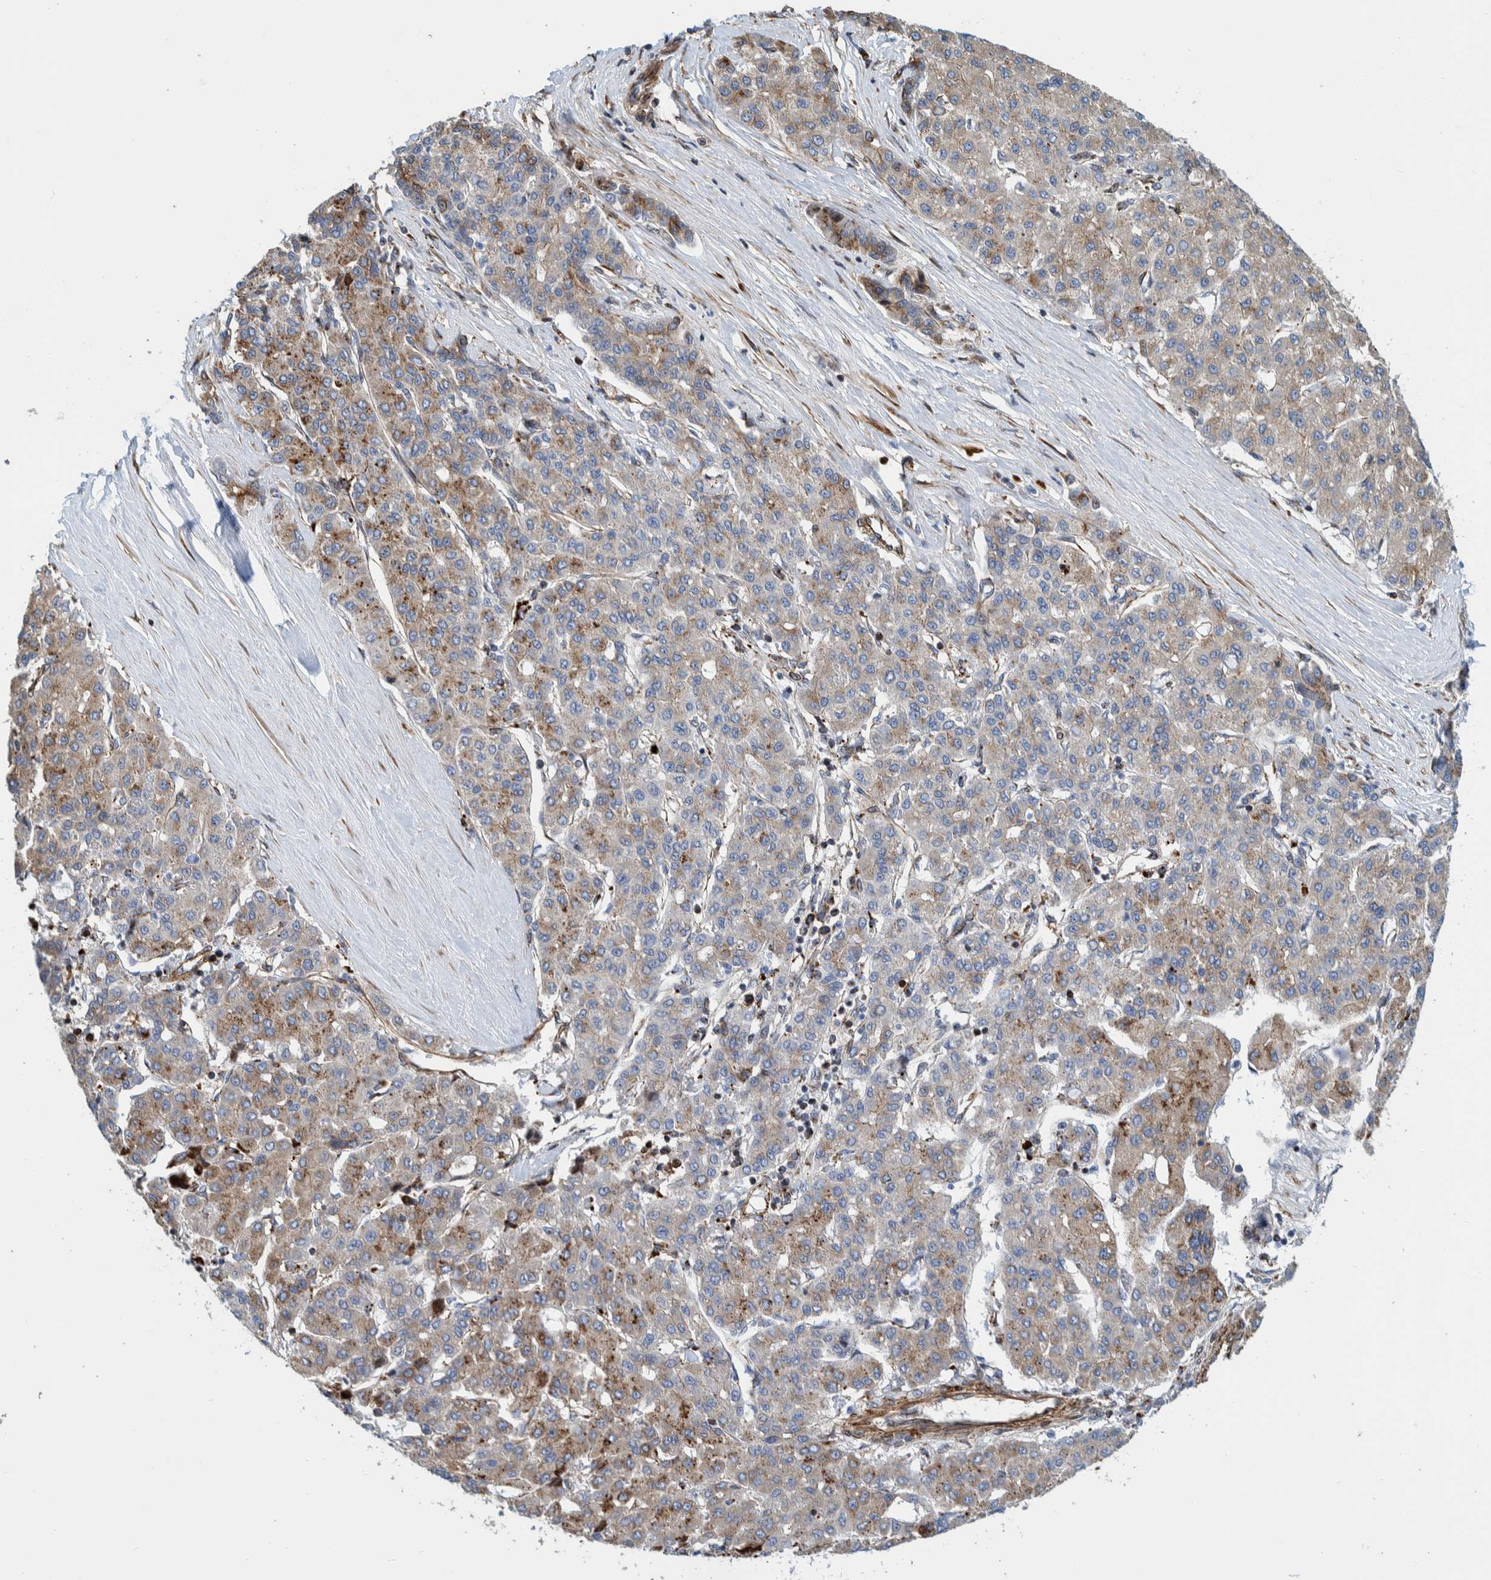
{"staining": {"intensity": "moderate", "quantity": ">75%", "location": "cytoplasmic/membranous"}, "tissue": "liver cancer", "cell_type": "Tumor cells", "image_type": "cancer", "snomed": [{"axis": "morphology", "description": "Carcinoma, Hepatocellular, NOS"}, {"axis": "topography", "description": "Liver"}], "caption": "This micrograph demonstrates immunohistochemistry staining of human liver cancer (hepatocellular carcinoma), with medium moderate cytoplasmic/membranous expression in about >75% of tumor cells.", "gene": "CCDC57", "patient": {"sex": "male", "age": 65}}